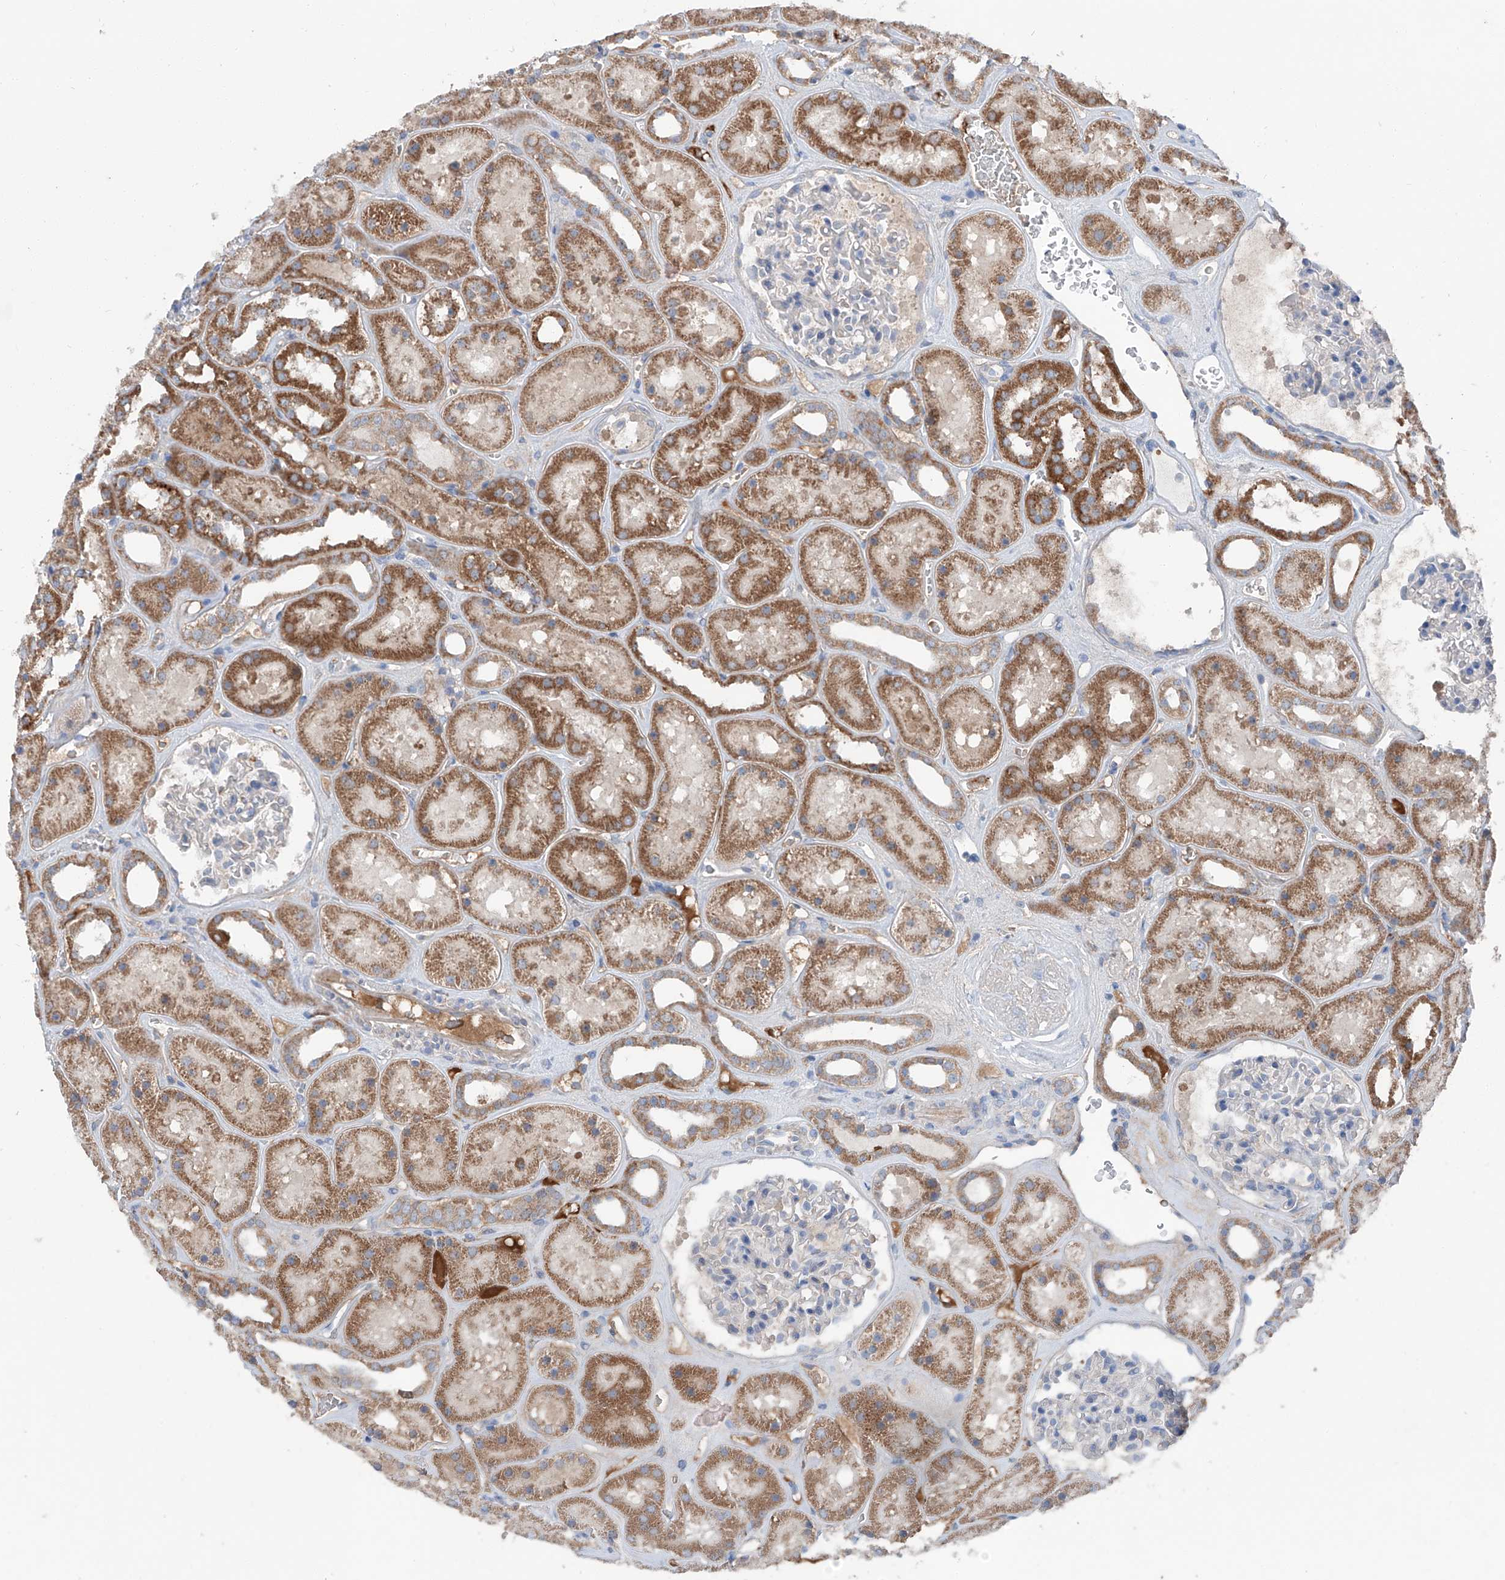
{"staining": {"intensity": "negative", "quantity": "none", "location": "none"}, "tissue": "kidney", "cell_type": "Cells in glomeruli", "image_type": "normal", "snomed": [{"axis": "morphology", "description": "Normal tissue, NOS"}, {"axis": "topography", "description": "Kidney"}], "caption": "Human kidney stained for a protein using immunohistochemistry demonstrates no staining in cells in glomeruli.", "gene": "SIX4", "patient": {"sex": "female", "age": 41}}